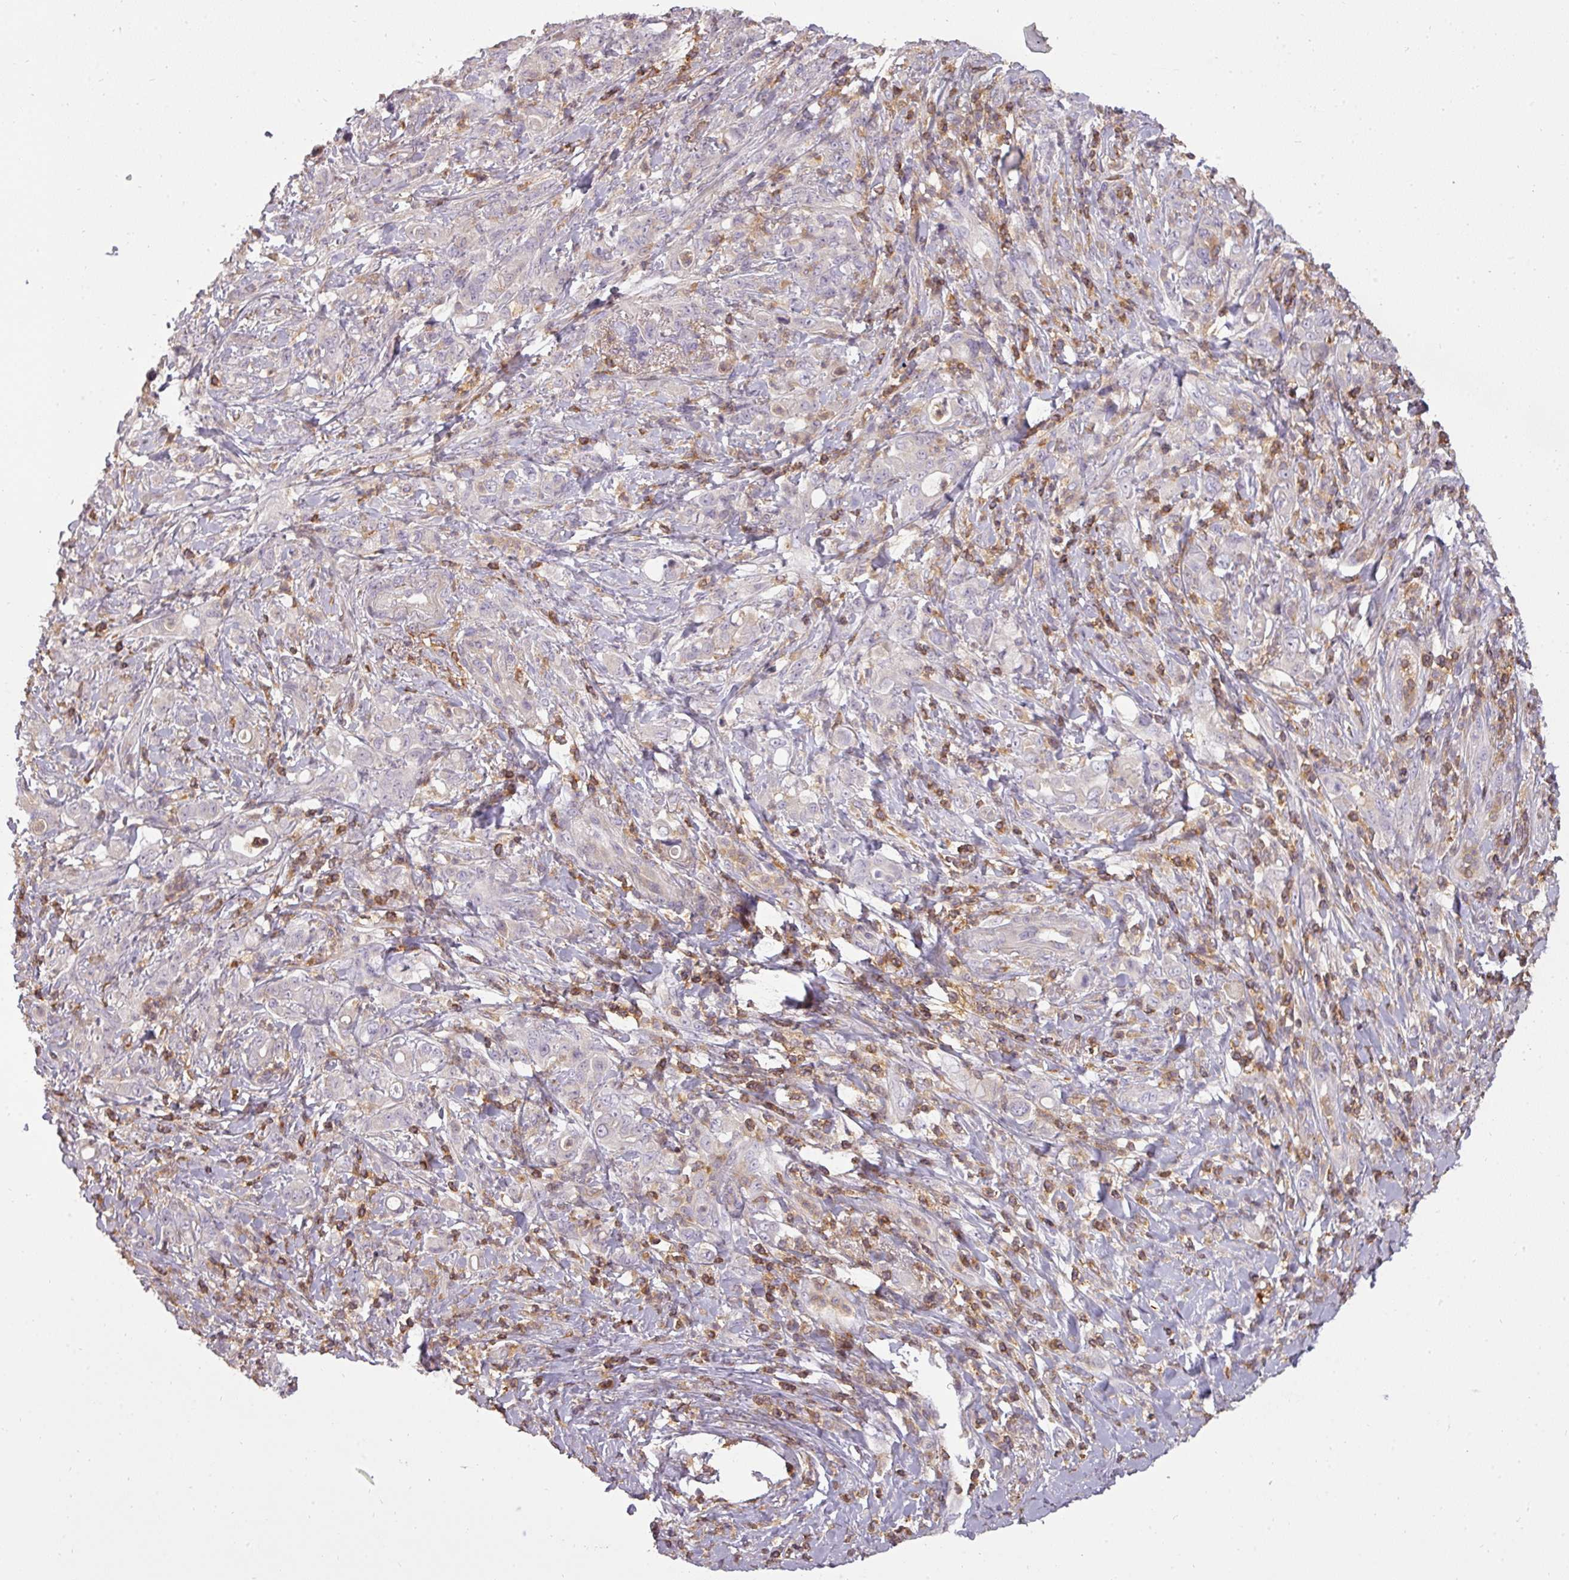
{"staining": {"intensity": "negative", "quantity": "none", "location": "none"}, "tissue": "stomach cancer", "cell_type": "Tumor cells", "image_type": "cancer", "snomed": [{"axis": "morphology", "description": "Normal tissue, NOS"}, {"axis": "morphology", "description": "Adenocarcinoma, NOS"}, {"axis": "topography", "description": "Stomach"}], "caption": "A high-resolution histopathology image shows immunohistochemistry (IHC) staining of adenocarcinoma (stomach), which displays no significant staining in tumor cells.", "gene": "STK4", "patient": {"sex": "female", "age": 79}}